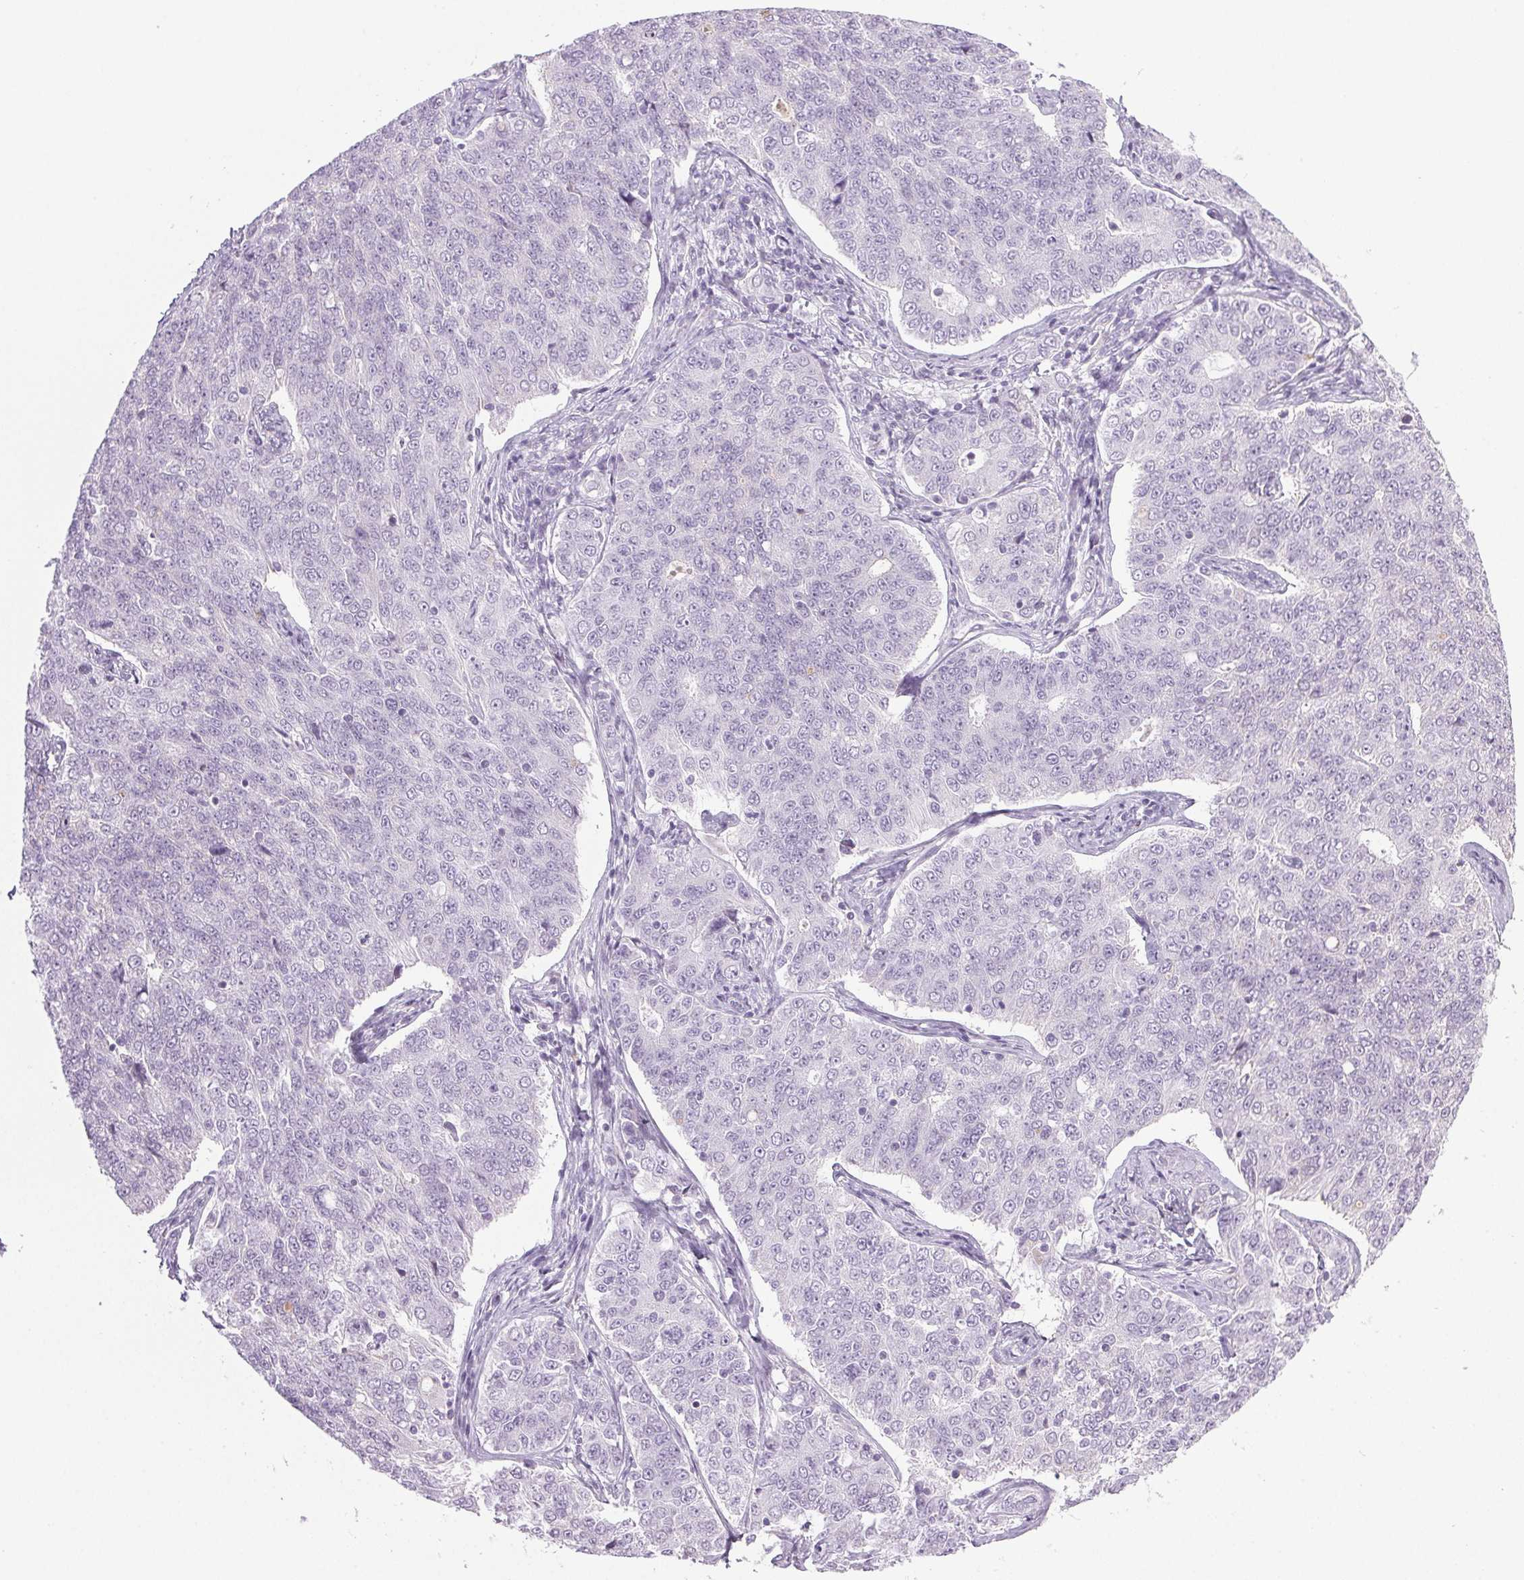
{"staining": {"intensity": "negative", "quantity": "none", "location": "none"}, "tissue": "endometrial cancer", "cell_type": "Tumor cells", "image_type": "cancer", "snomed": [{"axis": "morphology", "description": "Adenocarcinoma, NOS"}, {"axis": "topography", "description": "Endometrium"}], "caption": "IHC of endometrial adenocarcinoma demonstrates no positivity in tumor cells.", "gene": "COL7A1", "patient": {"sex": "female", "age": 43}}